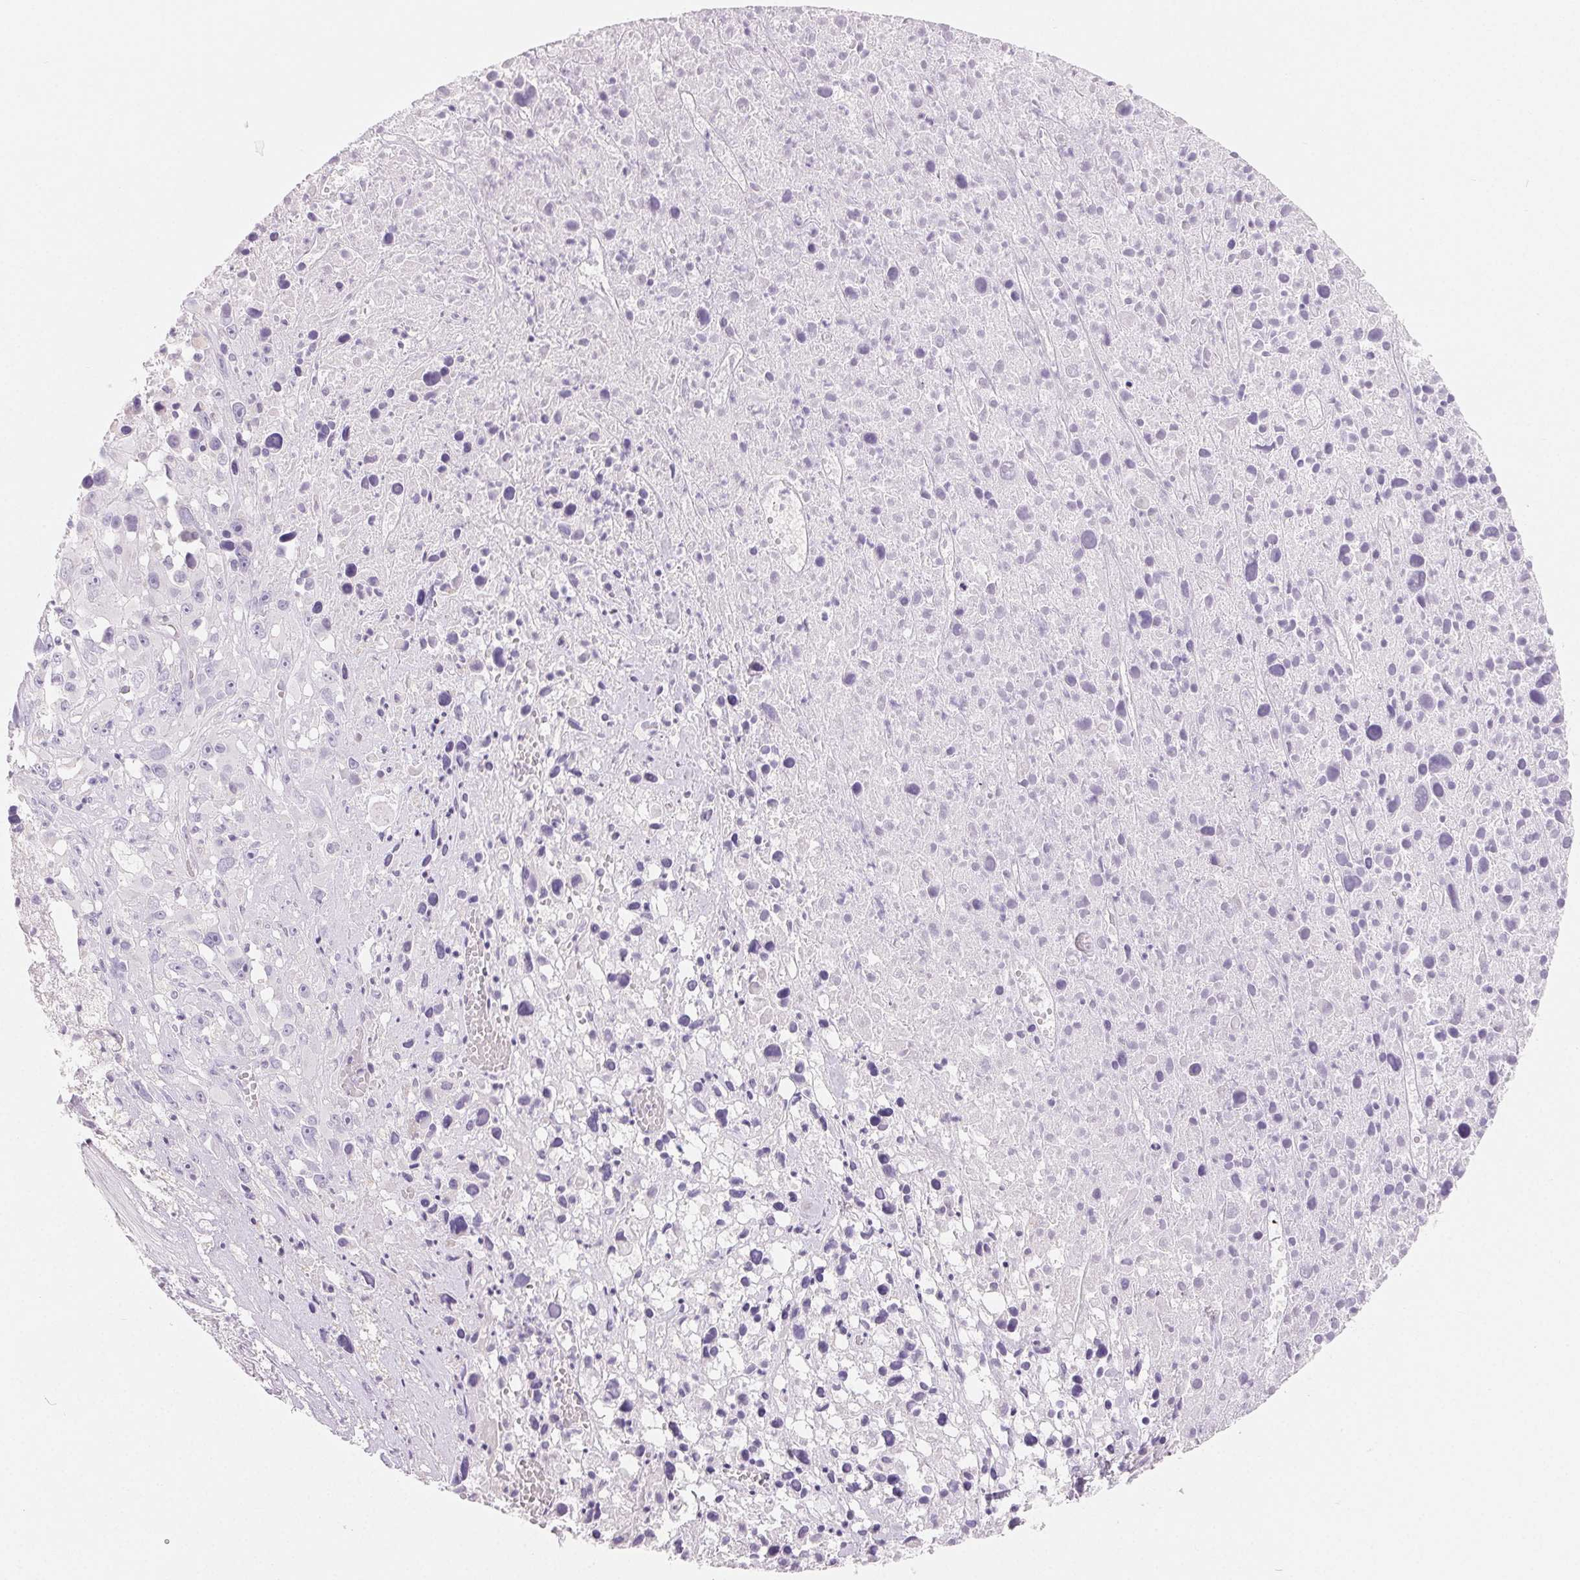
{"staining": {"intensity": "negative", "quantity": "none", "location": "none"}, "tissue": "melanoma", "cell_type": "Tumor cells", "image_type": "cancer", "snomed": [{"axis": "morphology", "description": "Malignant melanoma, Metastatic site"}, {"axis": "topography", "description": "Soft tissue"}], "caption": "An IHC histopathology image of melanoma is shown. There is no staining in tumor cells of melanoma.", "gene": "SPACA5B", "patient": {"sex": "male", "age": 50}}